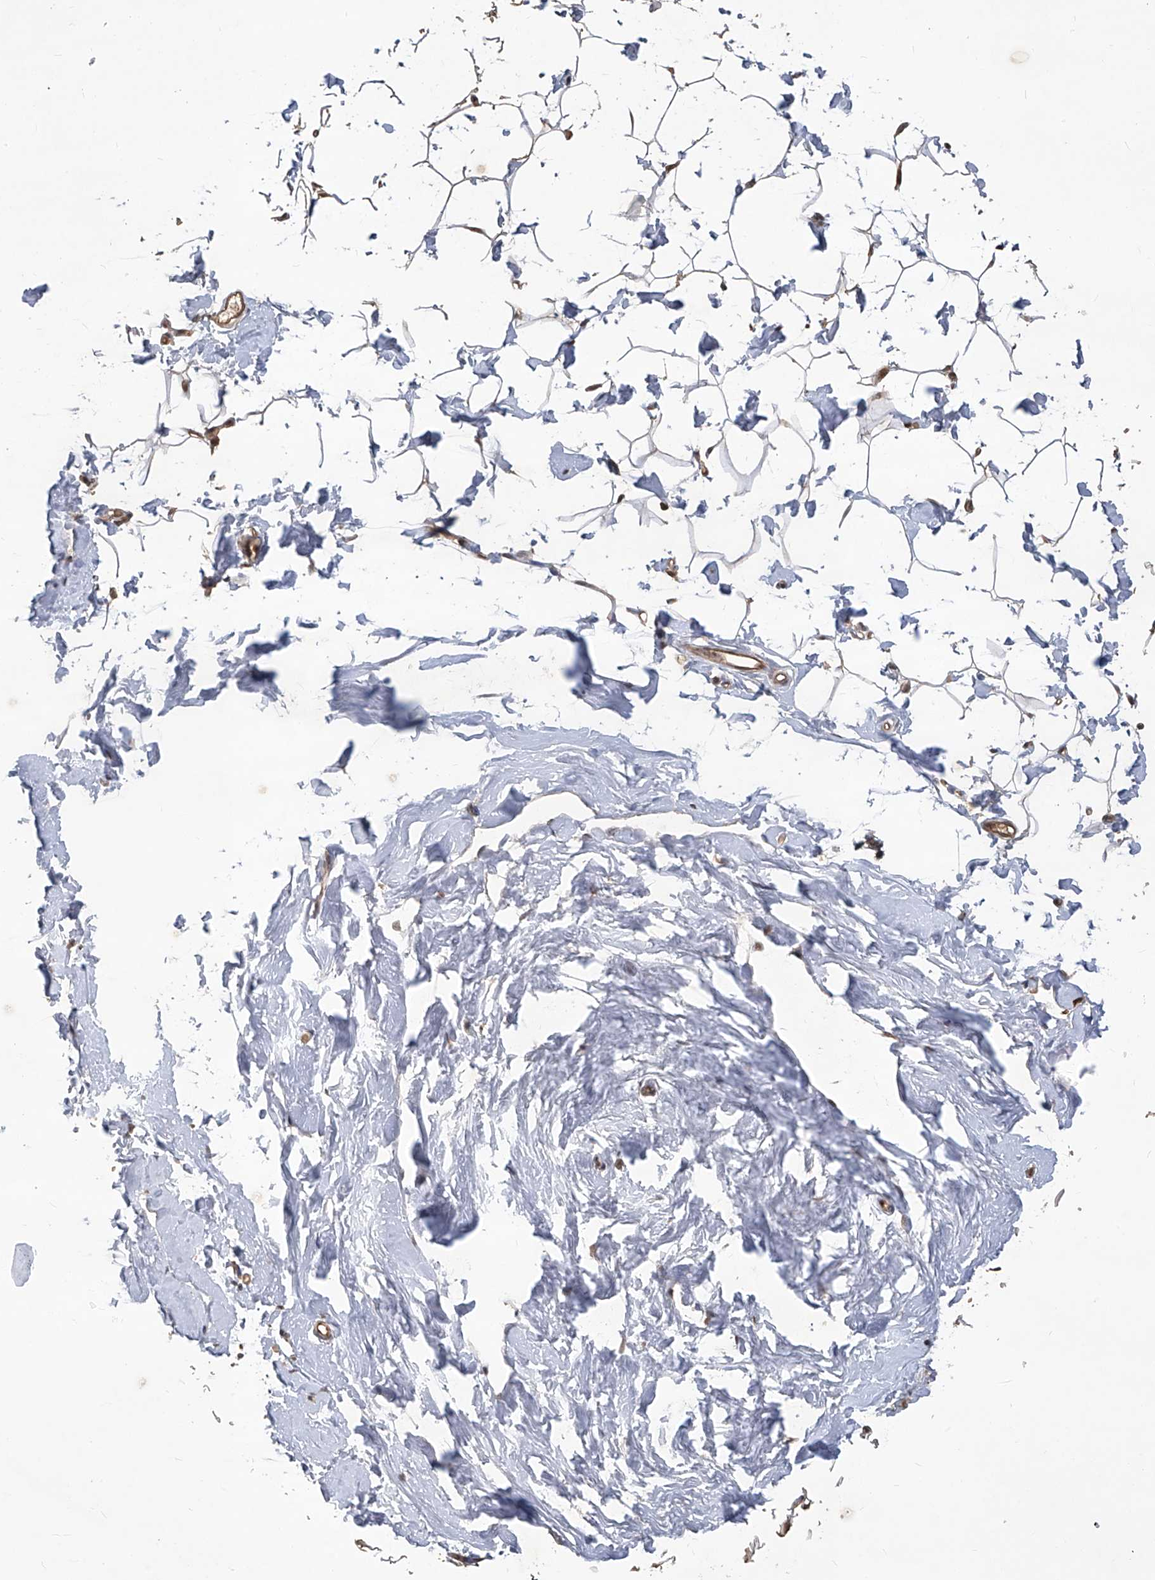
{"staining": {"intensity": "weak", "quantity": "25%-75%", "location": "cytoplasmic/membranous"}, "tissue": "adipose tissue", "cell_type": "Adipocytes", "image_type": "normal", "snomed": [{"axis": "morphology", "description": "Normal tissue, NOS"}, {"axis": "topography", "description": "Breast"}], "caption": "A high-resolution image shows immunohistochemistry (IHC) staining of benign adipose tissue, which shows weak cytoplasmic/membranous expression in about 25%-75% of adipocytes. Using DAB (3,3'-diaminobenzidine) (brown) and hematoxylin (blue) stains, captured at high magnification using brightfield microscopy.", "gene": "PSMB1", "patient": {"sex": "female", "age": 23}}